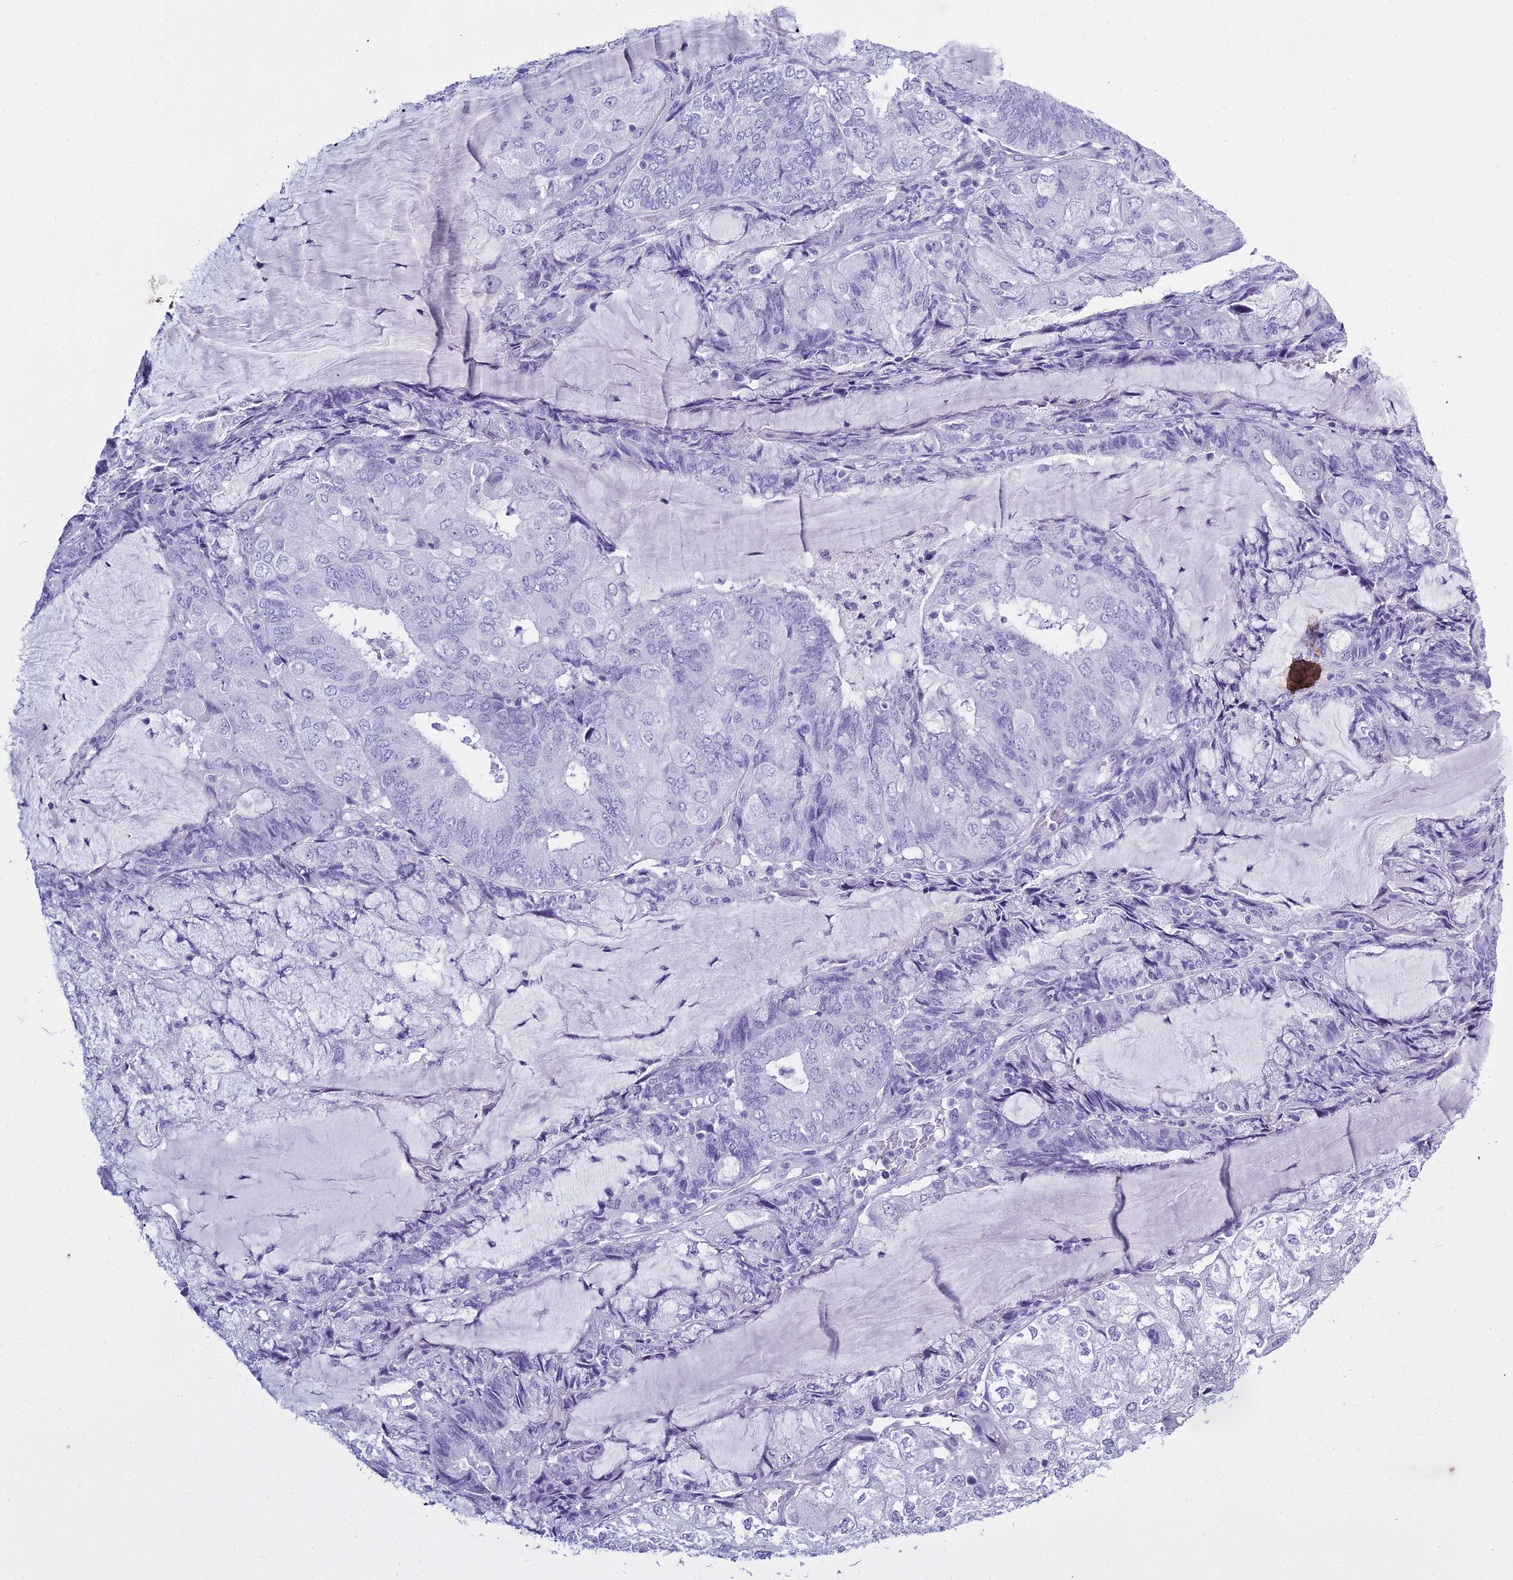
{"staining": {"intensity": "negative", "quantity": "none", "location": "none"}, "tissue": "endometrial cancer", "cell_type": "Tumor cells", "image_type": "cancer", "snomed": [{"axis": "morphology", "description": "Adenocarcinoma, NOS"}, {"axis": "topography", "description": "Endometrium"}], "caption": "Immunohistochemistry (IHC) image of endometrial cancer (adenocarcinoma) stained for a protein (brown), which demonstrates no staining in tumor cells.", "gene": "HMGB4", "patient": {"sex": "female", "age": 81}}